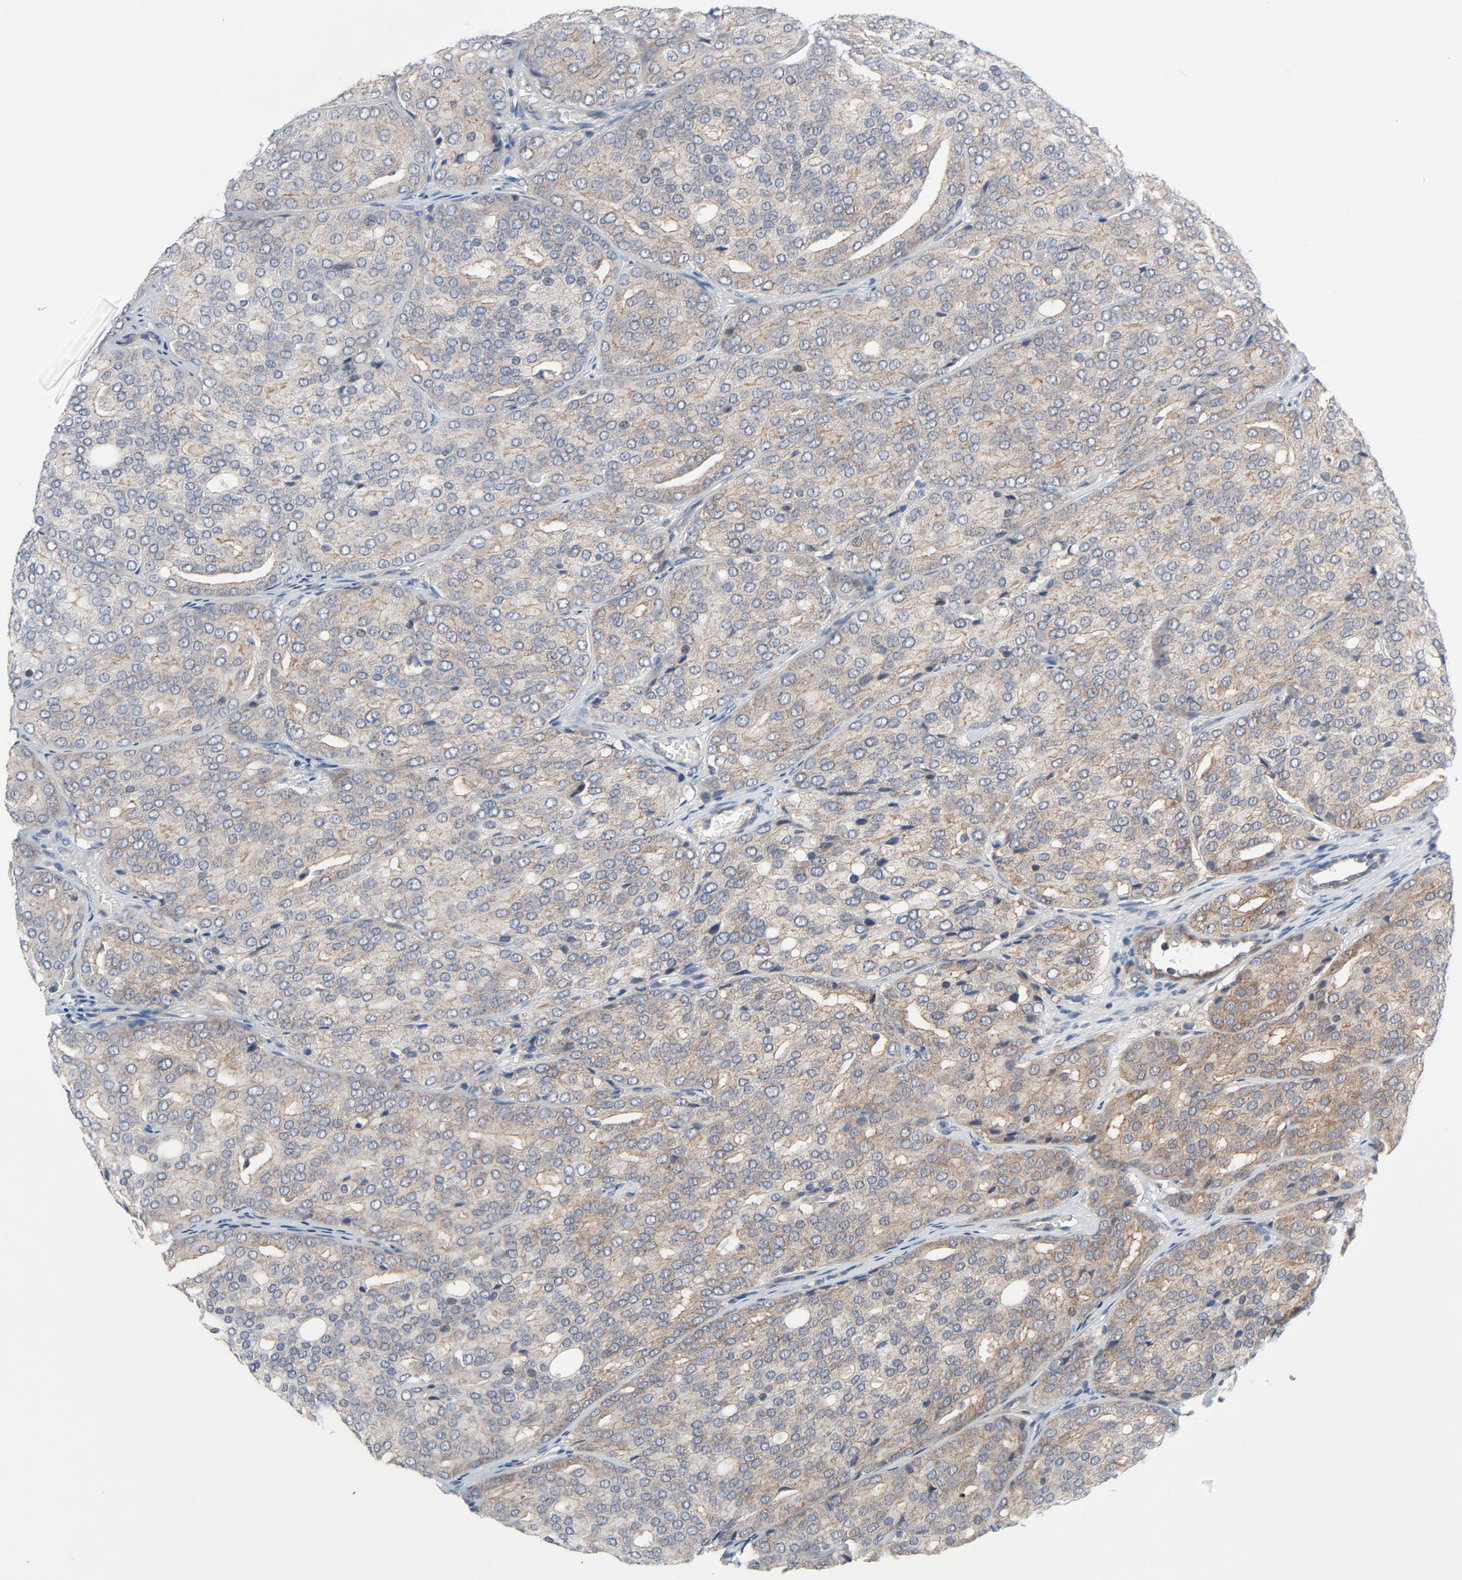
{"staining": {"intensity": "weak", "quantity": ">75%", "location": "cytoplasmic/membranous"}, "tissue": "prostate cancer", "cell_type": "Tumor cells", "image_type": "cancer", "snomed": [{"axis": "morphology", "description": "Adenocarcinoma, High grade"}, {"axis": "topography", "description": "Prostate"}], "caption": "This photomicrograph exhibits IHC staining of high-grade adenocarcinoma (prostate), with low weak cytoplasmic/membranous staining in approximately >75% of tumor cells.", "gene": "TSG101", "patient": {"sex": "male", "age": 64}}